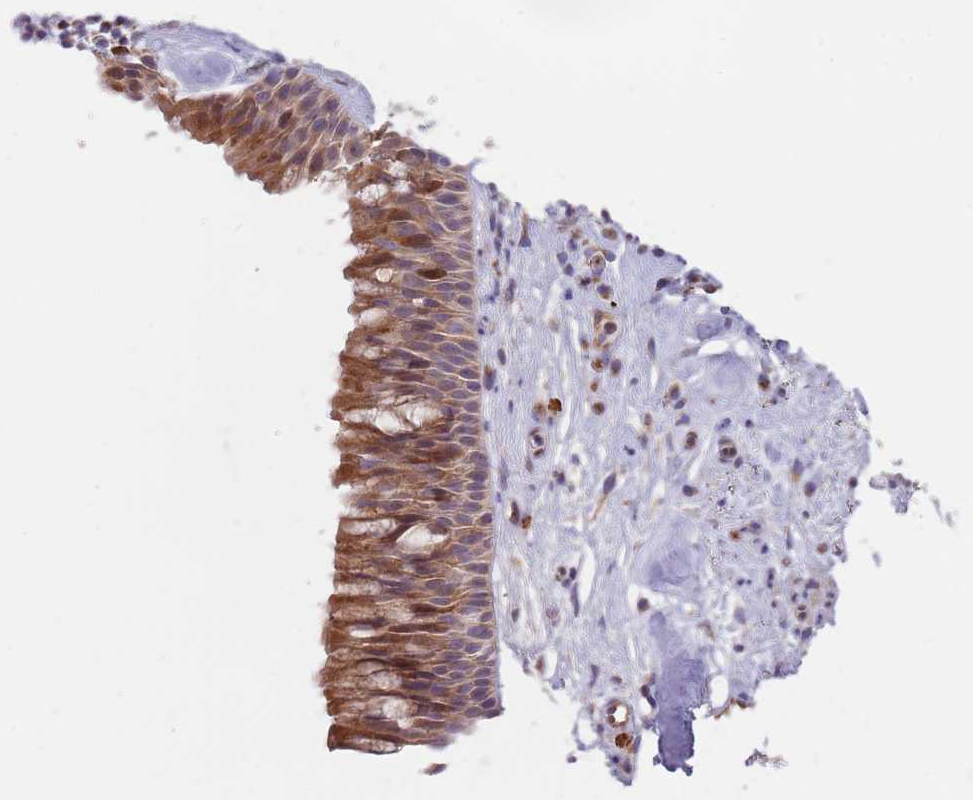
{"staining": {"intensity": "strong", "quantity": ">75%", "location": "cytoplasmic/membranous"}, "tissue": "nasopharynx", "cell_type": "Respiratory epithelial cells", "image_type": "normal", "snomed": [{"axis": "morphology", "description": "Normal tissue, NOS"}, {"axis": "morphology", "description": "Squamous cell carcinoma, NOS"}, {"axis": "topography", "description": "Nasopharynx"}, {"axis": "topography", "description": "Head-Neck"}], "caption": "The histopathology image reveals staining of normal nasopharynx, revealing strong cytoplasmic/membranous protein positivity (brown color) within respiratory epithelial cells.", "gene": "GUK1", "patient": {"sex": "male", "age": 85}}